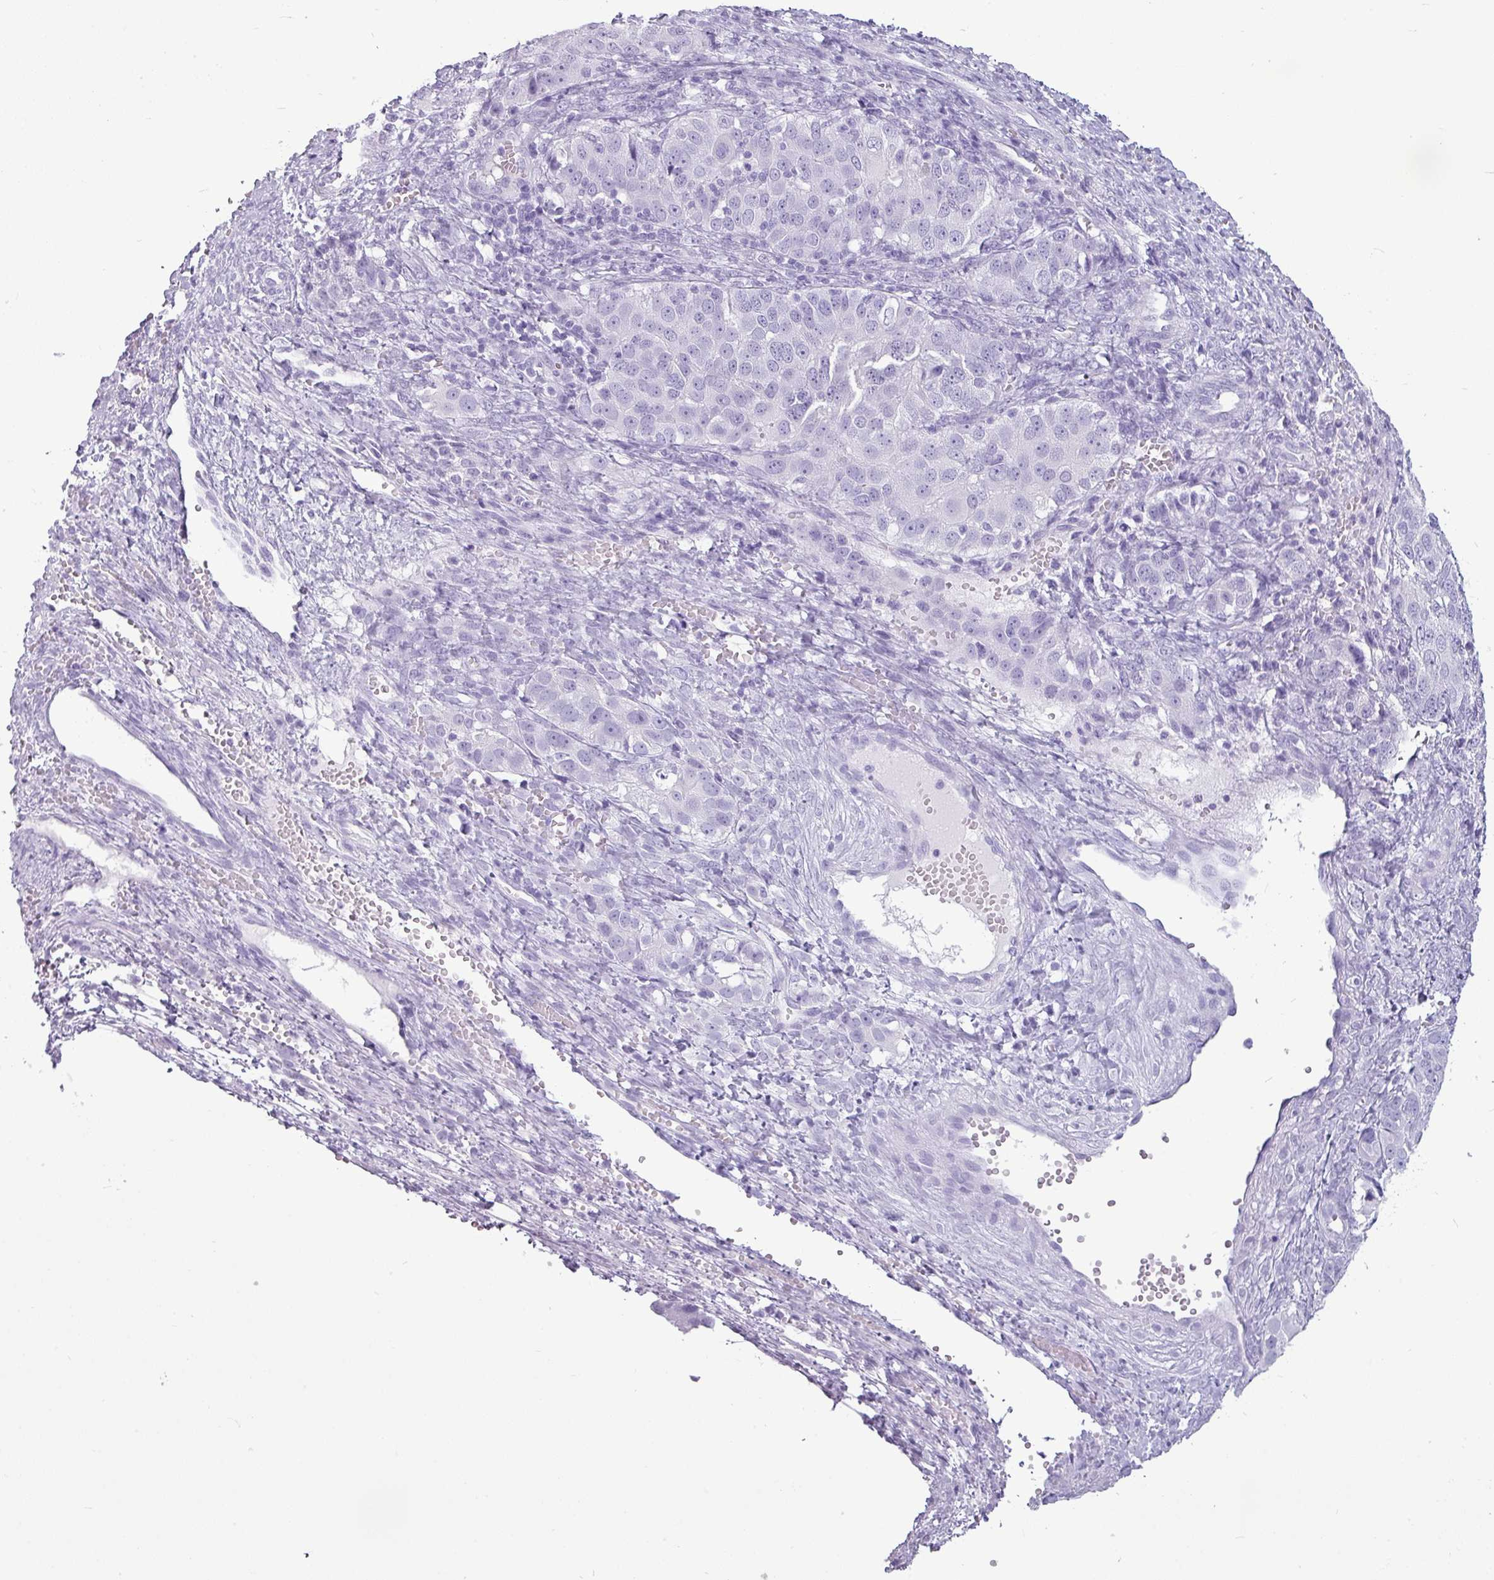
{"staining": {"intensity": "negative", "quantity": "none", "location": "none"}, "tissue": "ovarian cancer", "cell_type": "Tumor cells", "image_type": "cancer", "snomed": [{"axis": "morphology", "description": "Carcinoma, endometroid"}, {"axis": "topography", "description": "Ovary"}], "caption": "This is an immunohistochemistry (IHC) histopathology image of human ovarian cancer. There is no staining in tumor cells.", "gene": "AMY1B", "patient": {"sex": "female", "age": 51}}